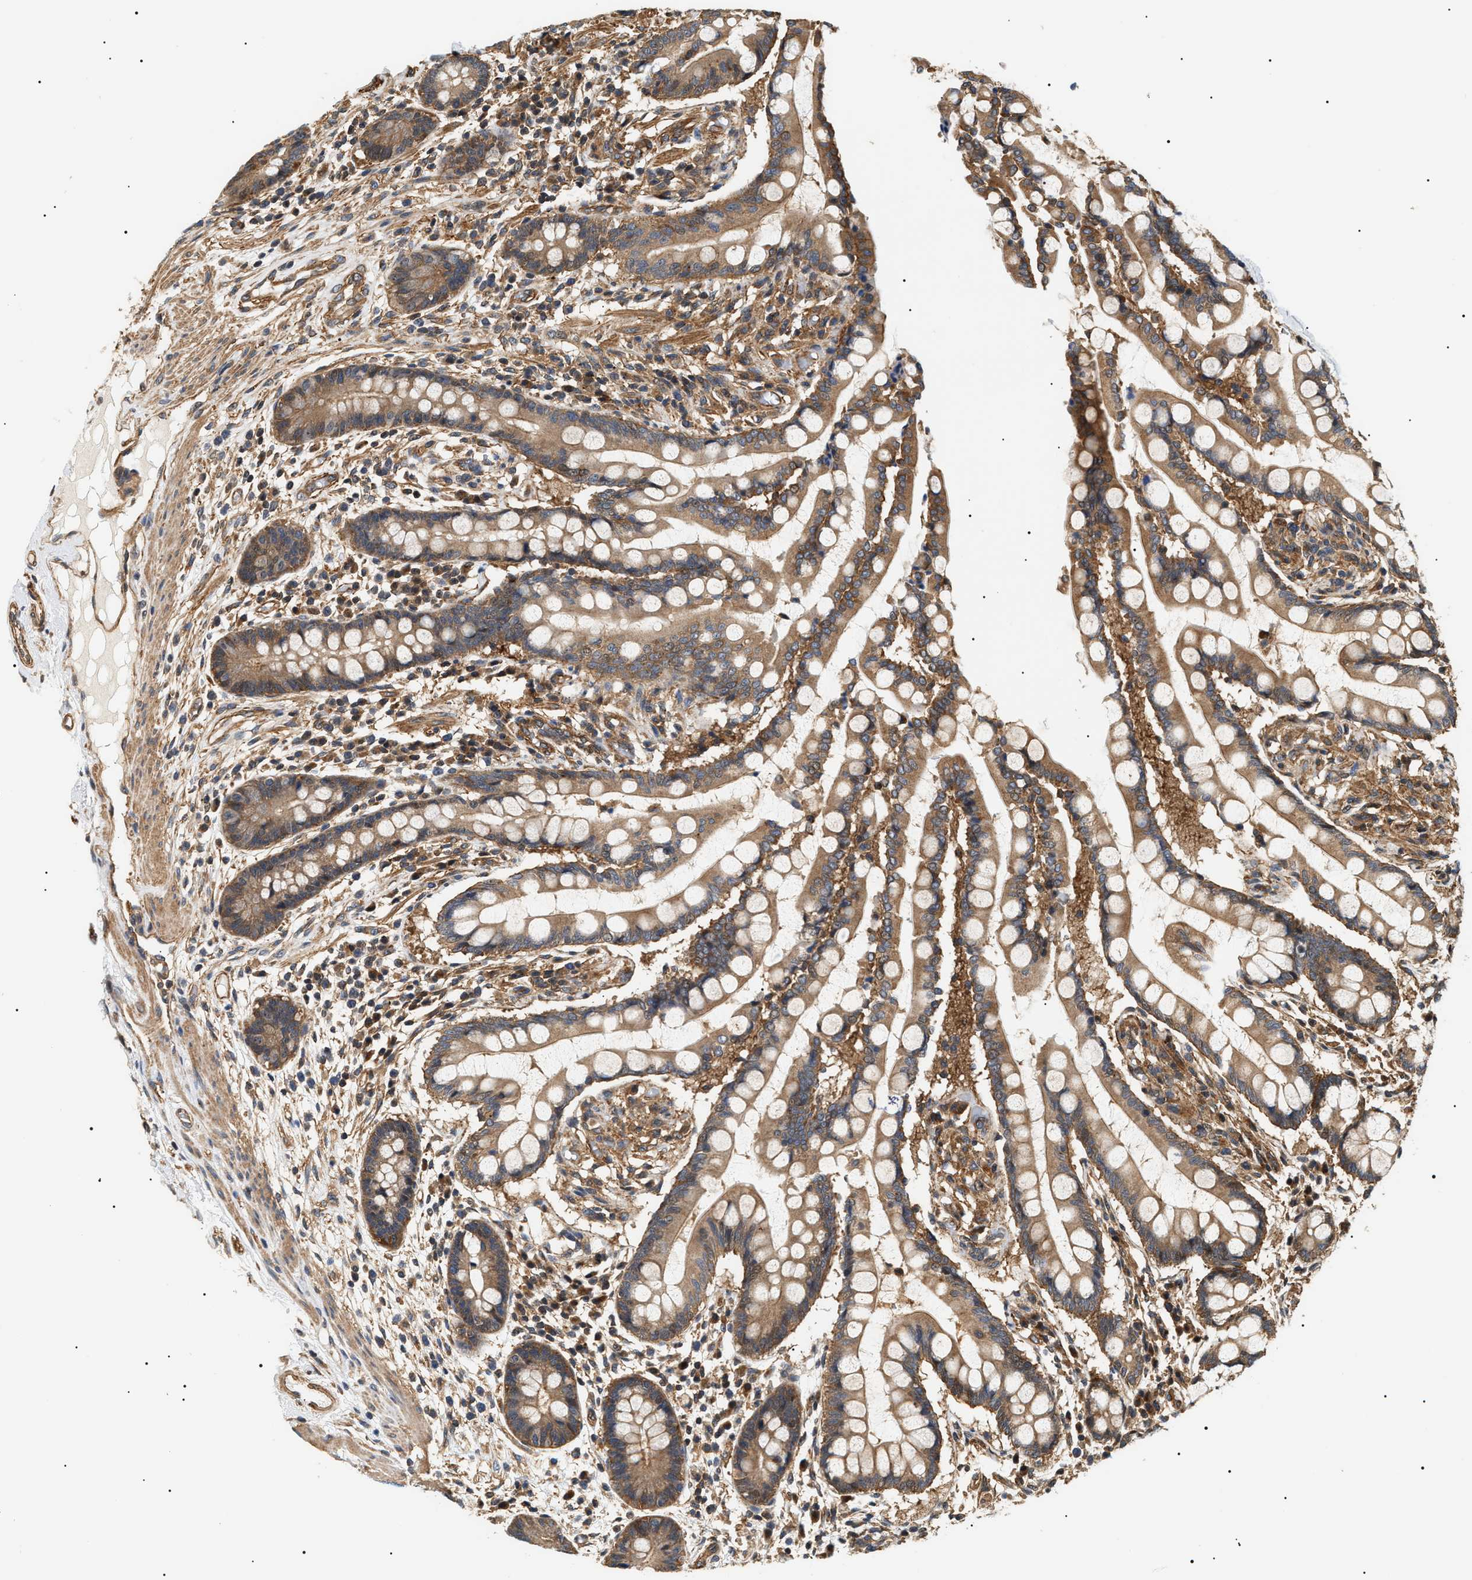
{"staining": {"intensity": "moderate", "quantity": ">75%", "location": "cytoplasmic/membranous"}, "tissue": "colon", "cell_type": "Endothelial cells", "image_type": "normal", "snomed": [{"axis": "morphology", "description": "Normal tissue, NOS"}, {"axis": "topography", "description": "Colon"}], "caption": "A medium amount of moderate cytoplasmic/membranous staining is appreciated in approximately >75% of endothelial cells in unremarkable colon.", "gene": "SH3GLB2", "patient": {"sex": "male", "age": 73}}